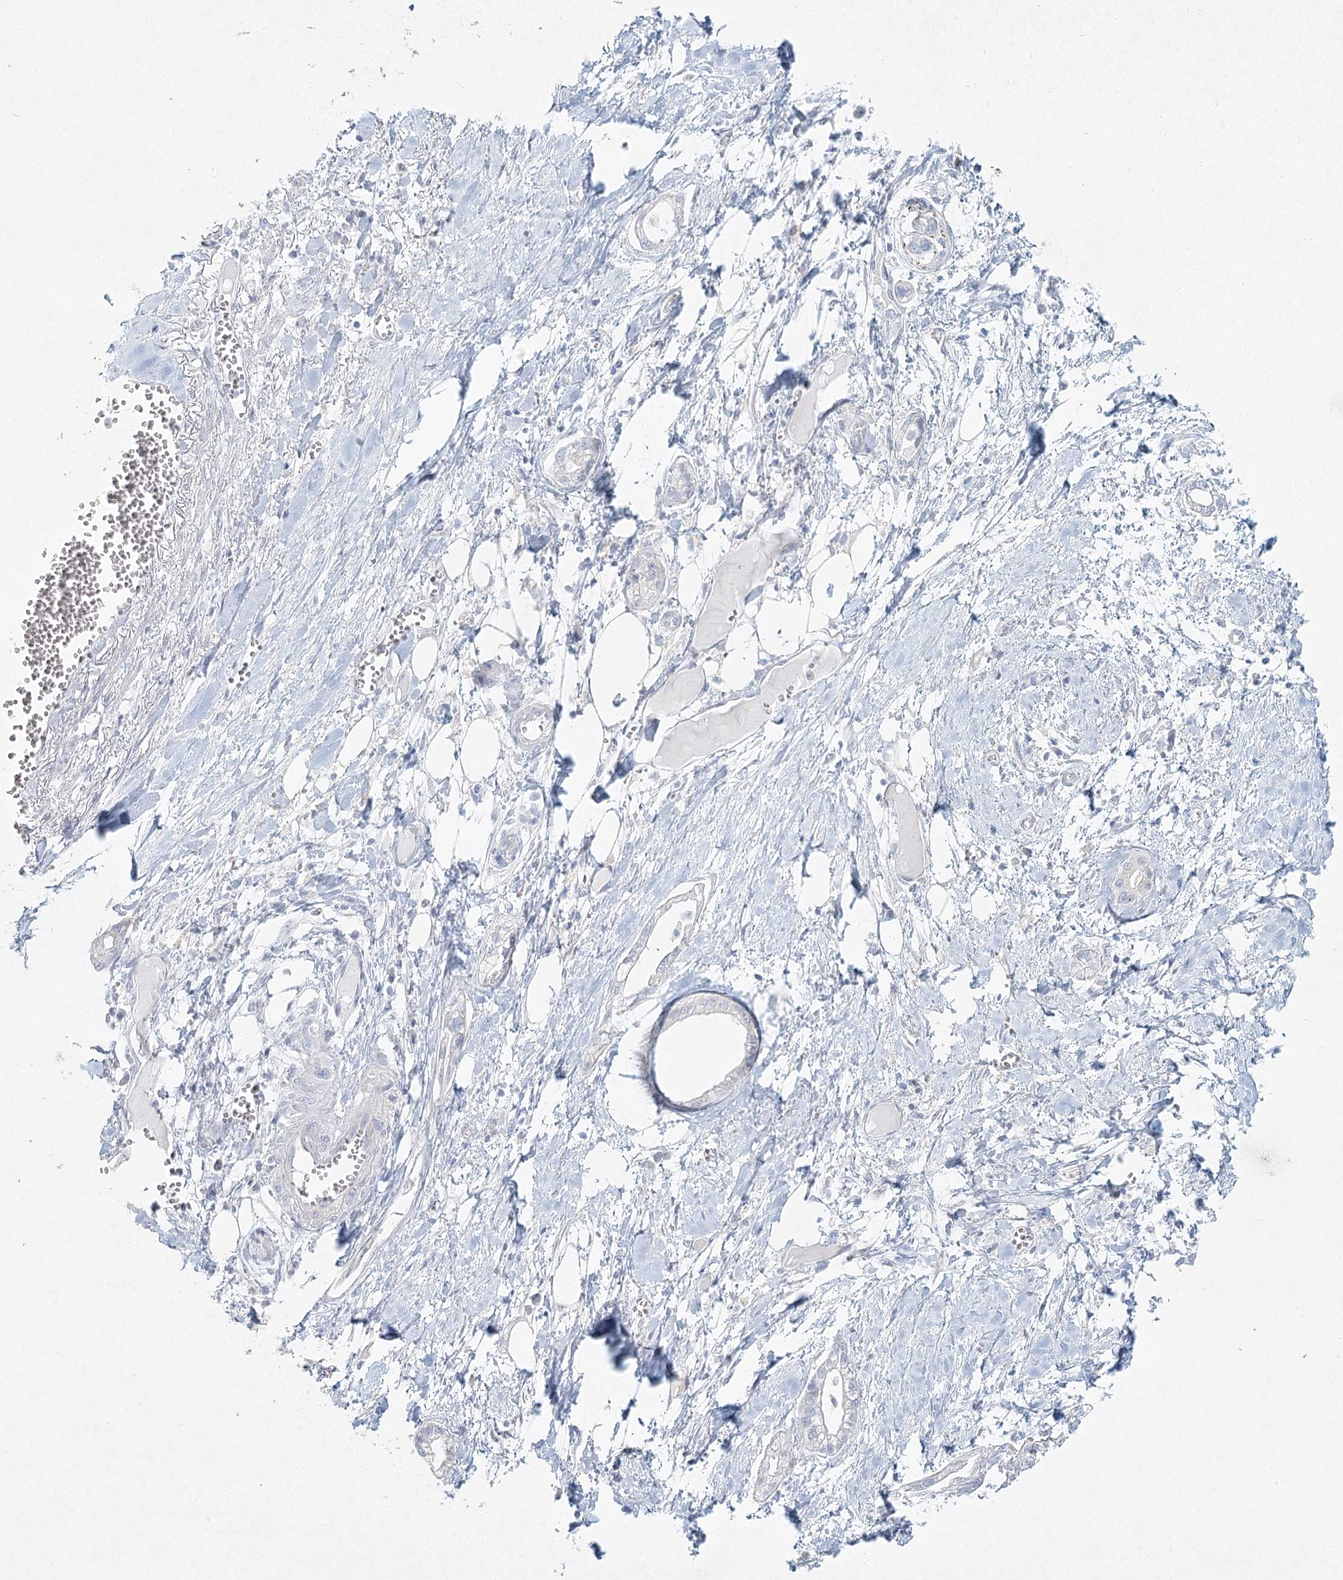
{"staining": {"intensity": "negative", "quantity": "none", "location": "none"}, "tissue": "pancreatic cancer", "cell_type": "Tumor cells", "image_type": "cancer", "snomed": [{"axis": "morphology", "description": "Adenocarcinoma, NOS"}, {"axis": "topography", "description": "Pancreas"}], "caption": "Human pancreatic cancer (adenocarcinoma) stained for a protein using IHC demonstrates no expression in tumor cells.", "gene": "LRP2BP", "patient": {"sex": "male", "age": 68}}